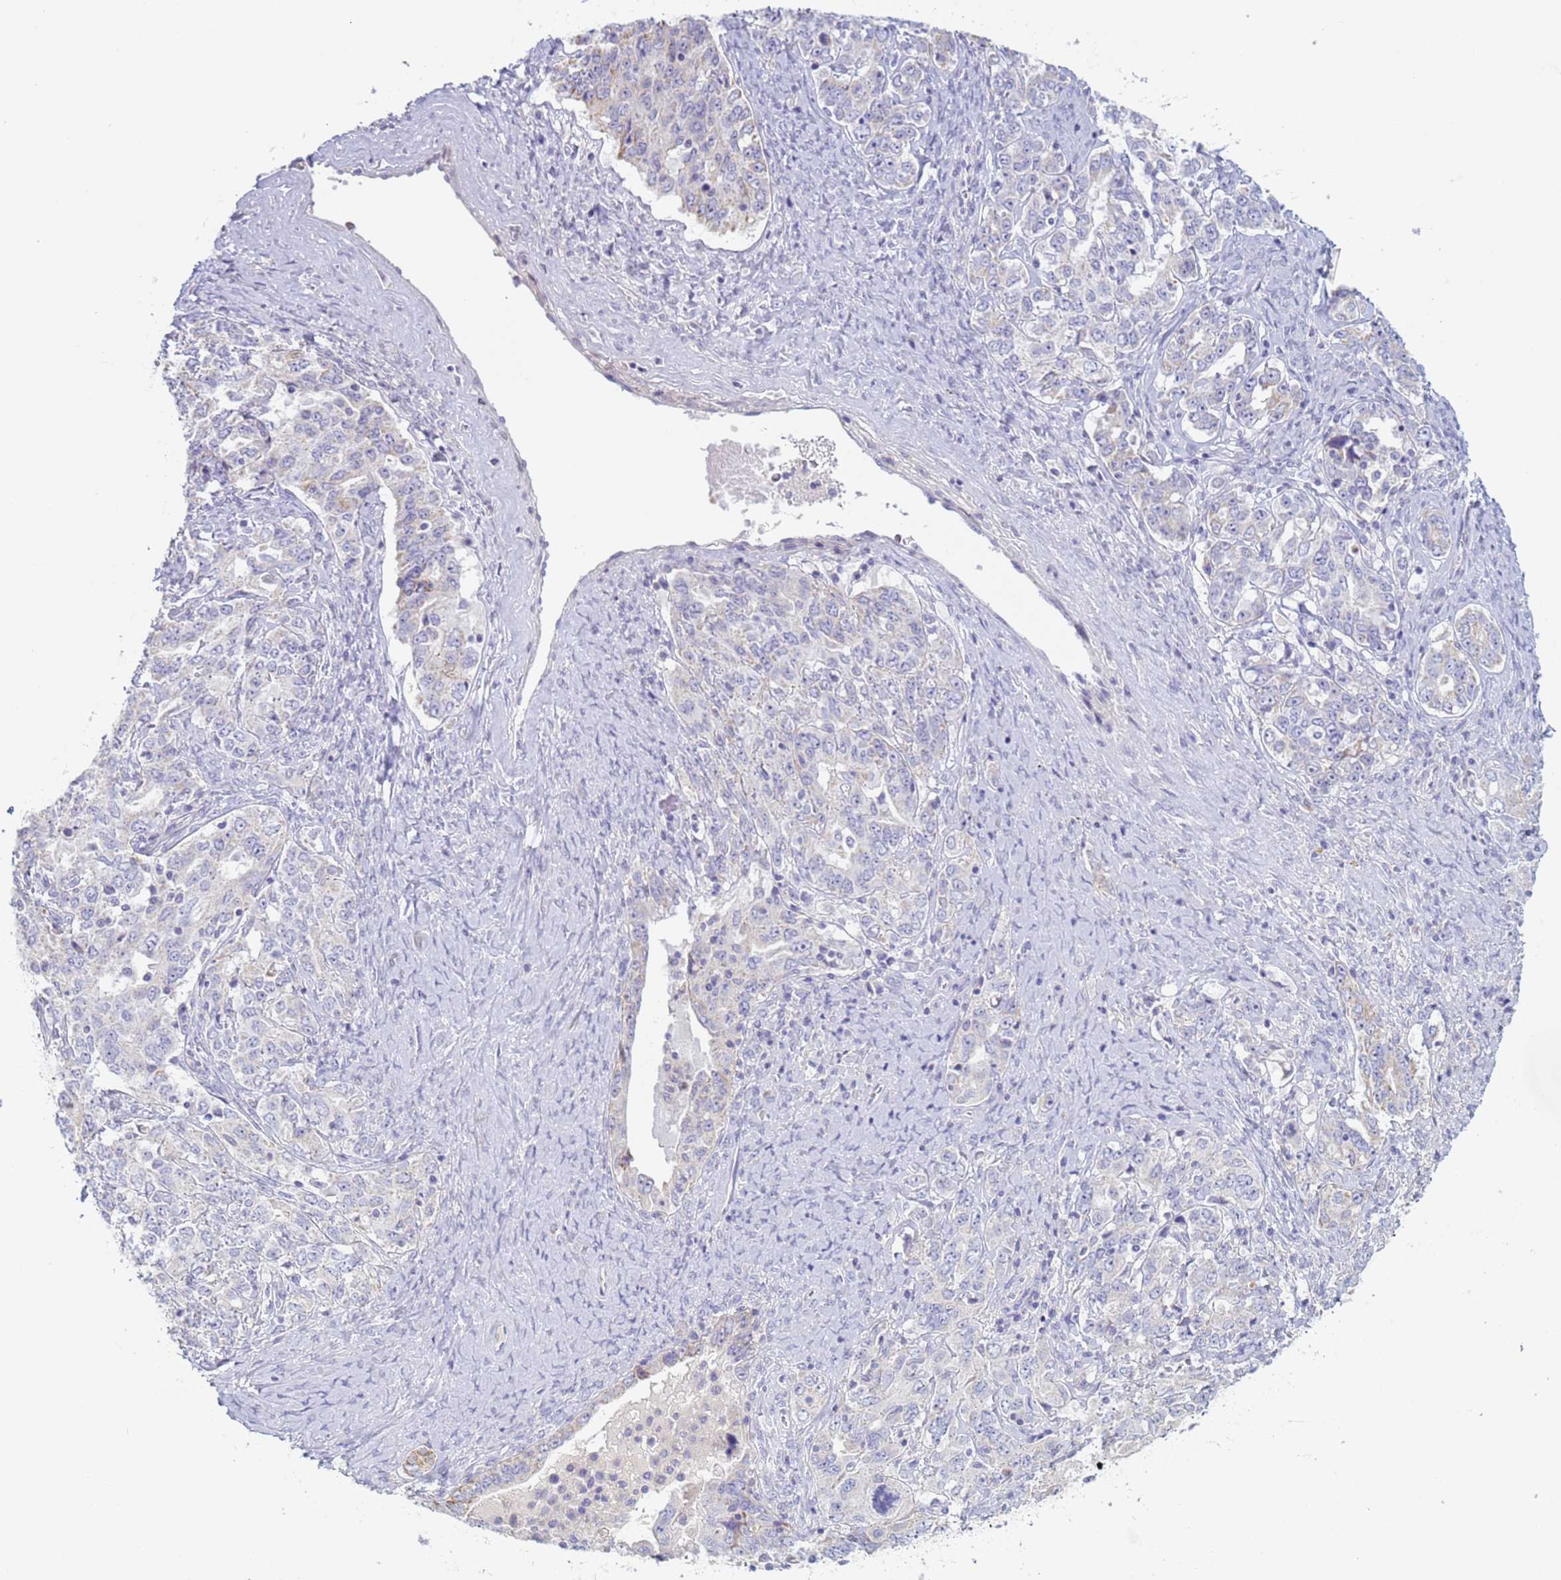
{"staining": {"intensity": "negative", "quantity": "none", "location": "none"}, "tissue": "ovarian cancer", "cell_type": "Tumor cells", "image_type": "cancer", "snomed": [{"axis": "morphology", "description": "Carcinoma, endometroid"}, {"axis": "topography", "description": "Ovary"}], "caption": "This is a photomicrograph of immunohistochemistry staining of ovarian endometroid carcinoma, which shows no expression in tumor cells.", "gene": "CR1", "patient": {"sex": "female", "age": 62}}